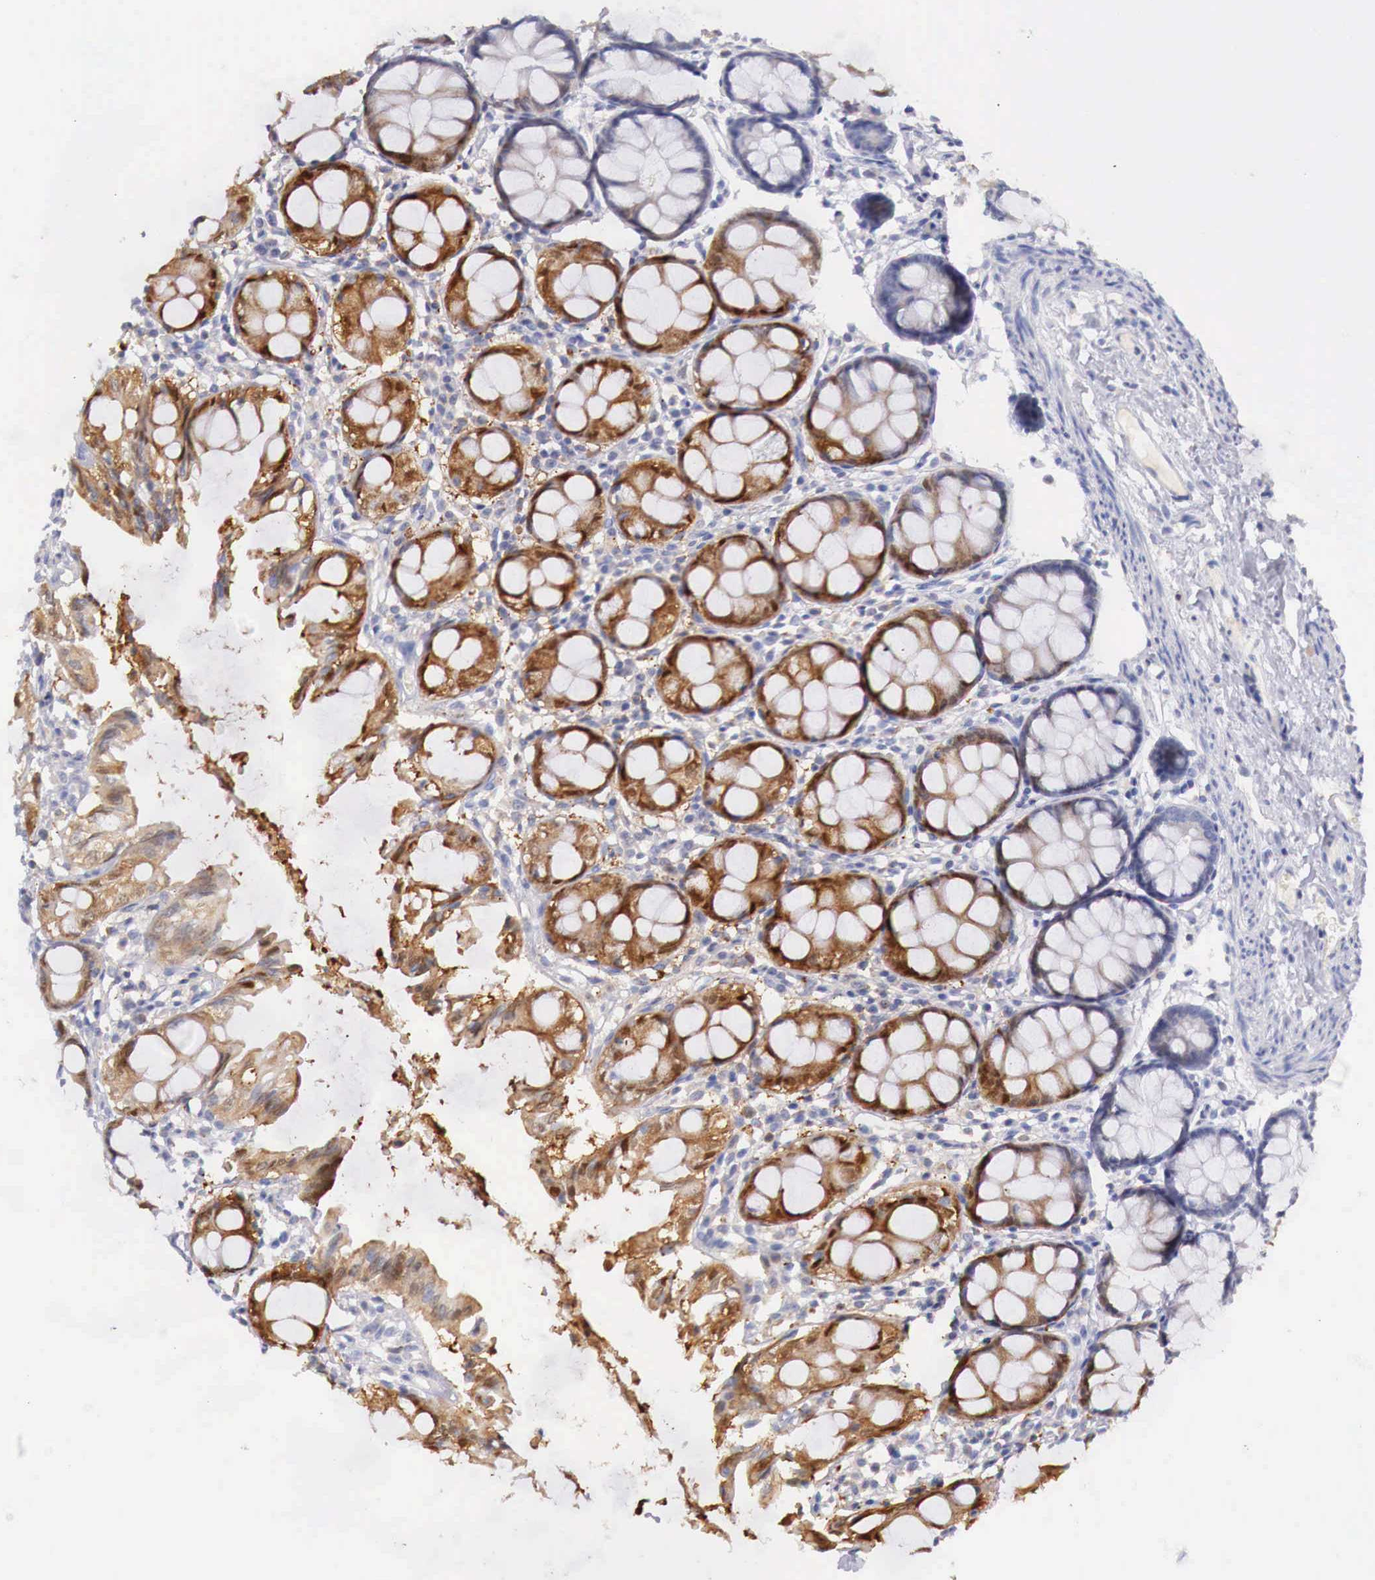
{"staining": {"intensity": "negative", "quantity": "none", "location": "none"}, "tissue": "colon", "cell_type": "Endothelial cells", "image_type": "normal", "snomed": [{"axis": "morphology", "description": "Normal tissue, NOS"}, {"axis": "topography", "description": "Colon"}], "caption": "Colon was stained to show a protein in brown. There is no significant expression in endothelial cells. (Stains: DAB immunohistochemistry (IHC) with hematoxylin counter stain, Microscopy: brightfield microscopy at high magnification).", "gene": "ITIH6", "patient": {"sex": "male", "age": 54}}